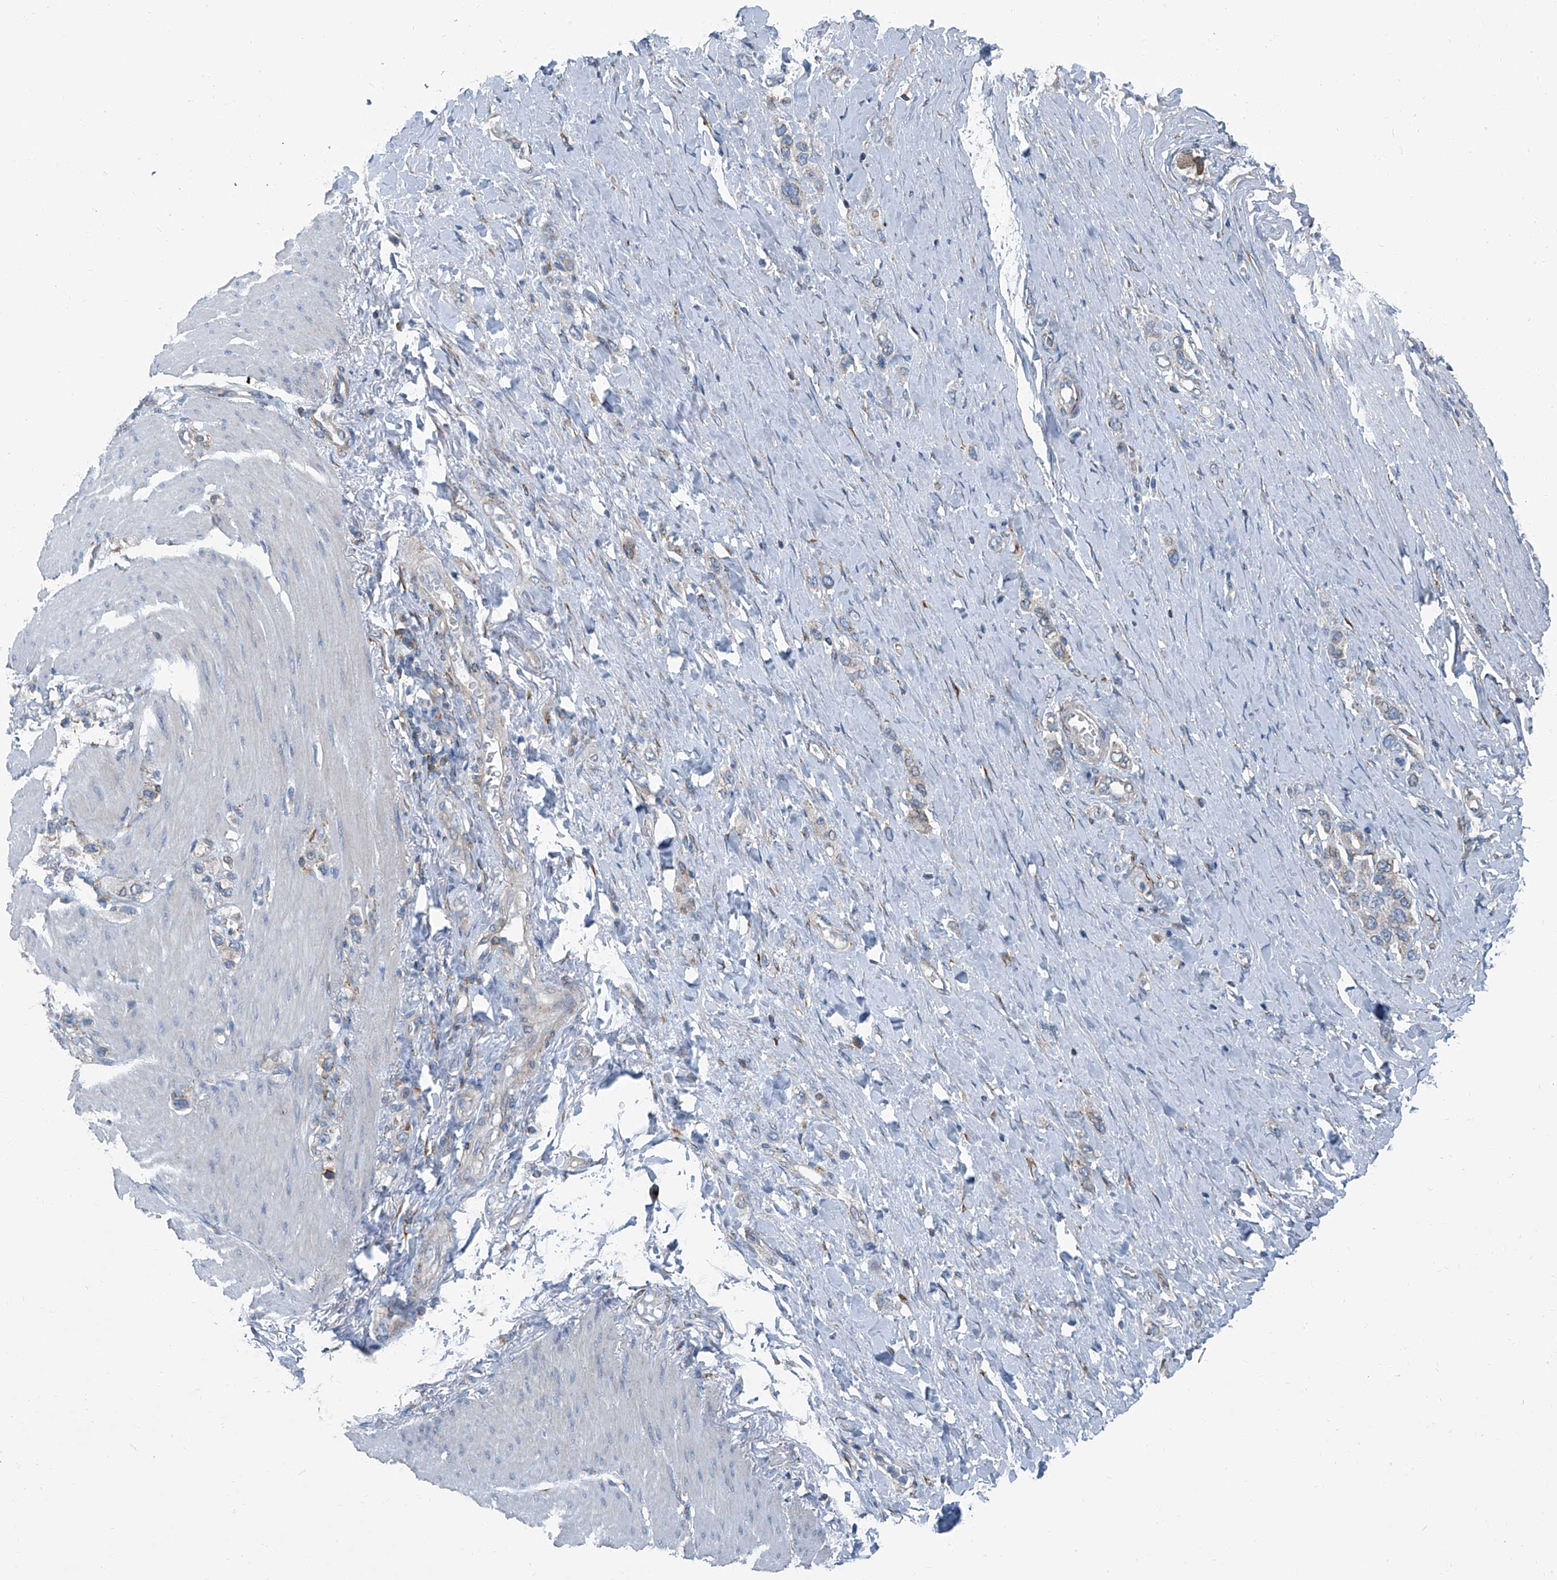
{"staining": {"intensity": "negative", "quantity": "none", "location": "none"}, "tissue": "stomach cancer", "cell_type": "Tumor cells", "image_type": "cancer", "snomed": [{"axis": "morphology", "description": "Adenocarcinoma, NOS"}, {"axis": "topography", "description": "Stomach"}], "caption": "A high-resolution image shows IHC staining of stomach cancer, which shows no significant expression in tumor cells.", "gene": "SEPTIN7", "patient": {"sex": "female", "age": 65}}